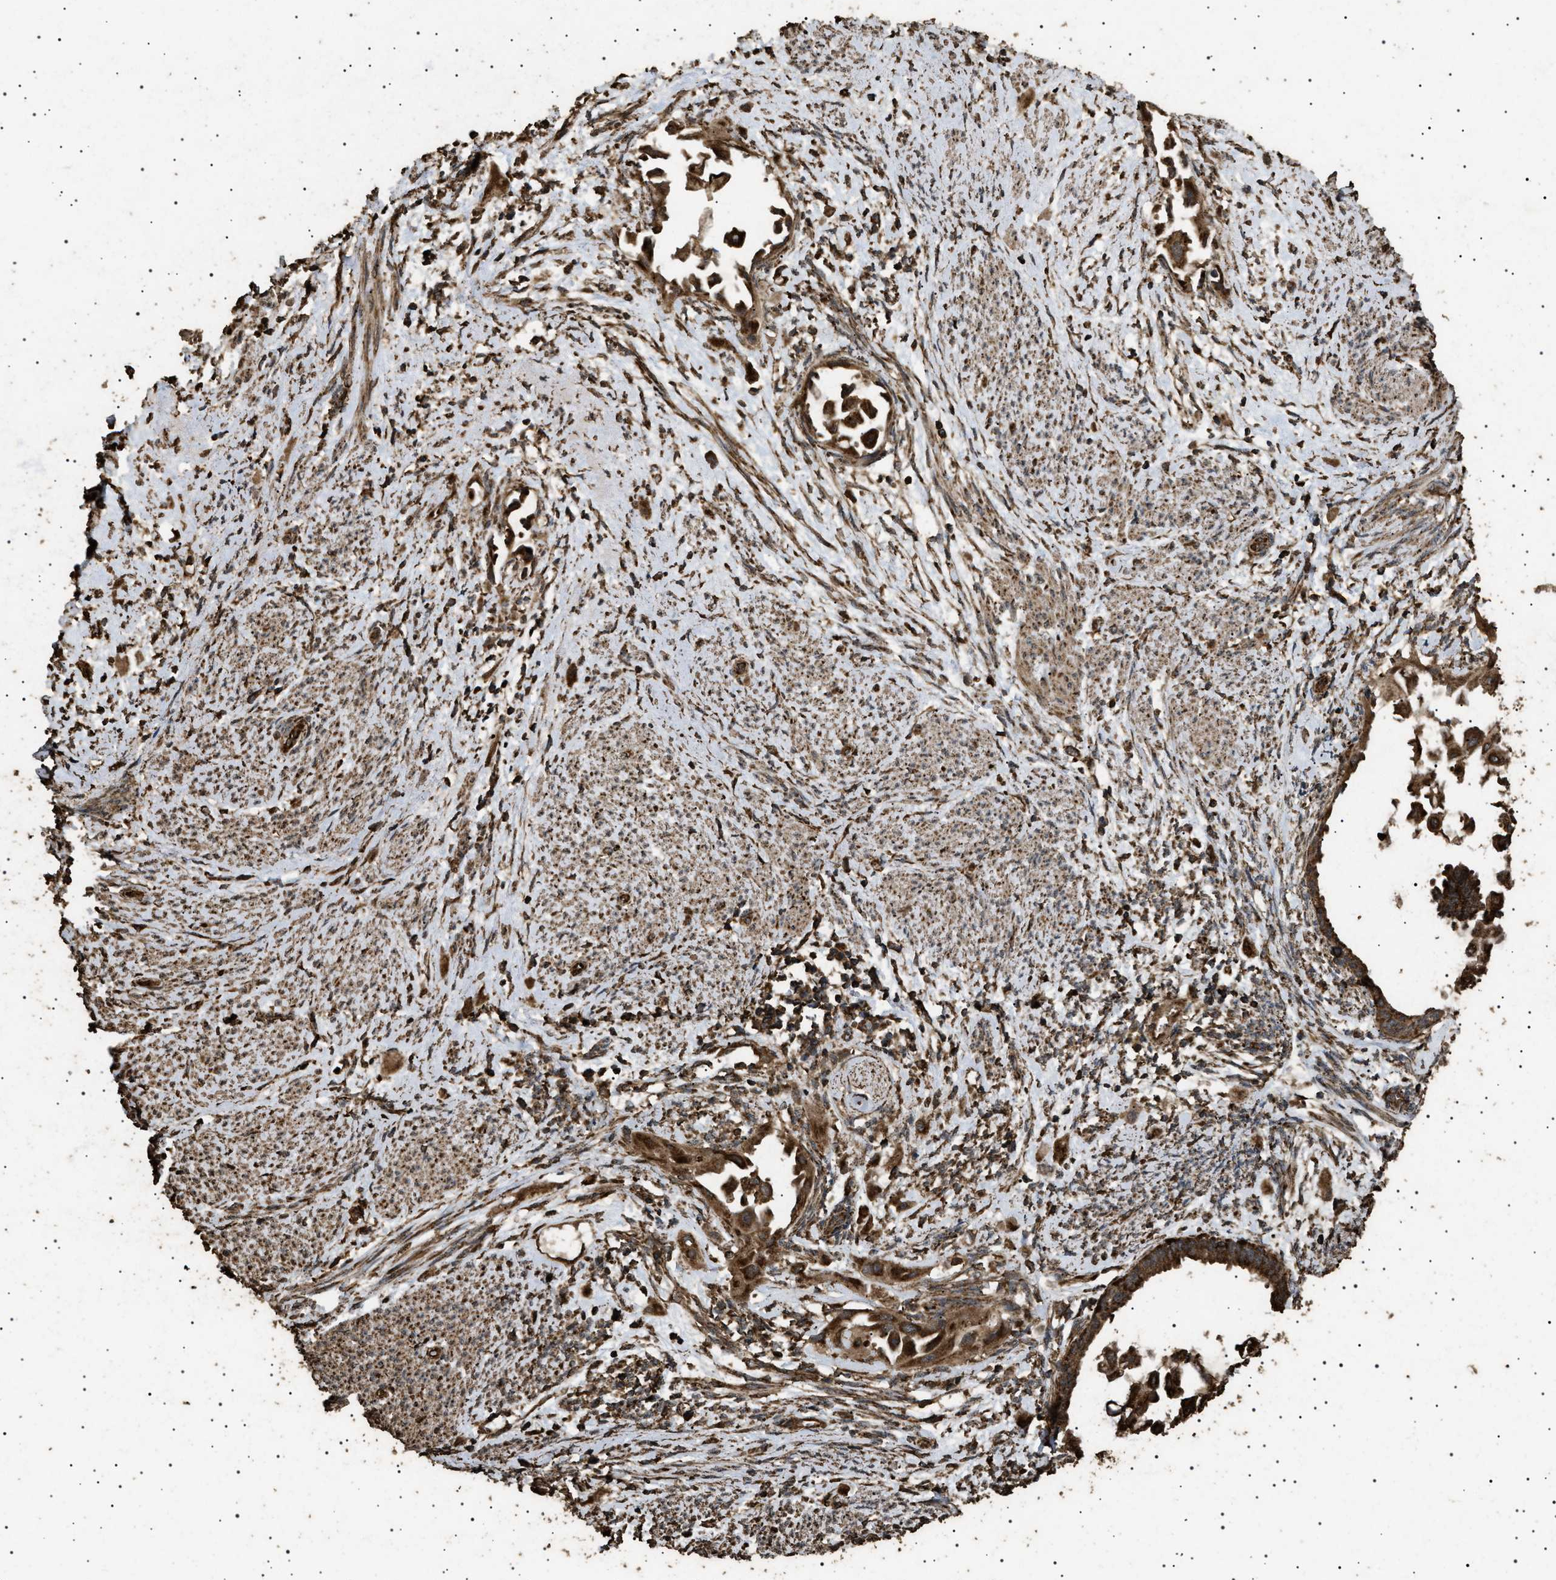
{"staining": {"intensity": "strong", "quantity": ">75%", "location": "cytoplasmic/membranous"}, "tissue": "cervical cancer", "cell_type": "Tumor cells", "image_type": "cancer", "snomed": [{"axis": "morphology", "description": "Normal tissue, NOS"}, {"axis": "morphology", "description": "Adenocarcinoma, NOS"}, {"axis": "topography", "description": "Cervix"}, {"axis": "topography", "description": "Endometrium"}], "caption": "Immunohistochemistry of human adenocarcinoma (cervical) exhibits high levels of strong cytoplasmic/membranous staining in about >75% of tumor cells.", "gene": "CYRIA", "patient": {"sex": "female", "age": 86}}